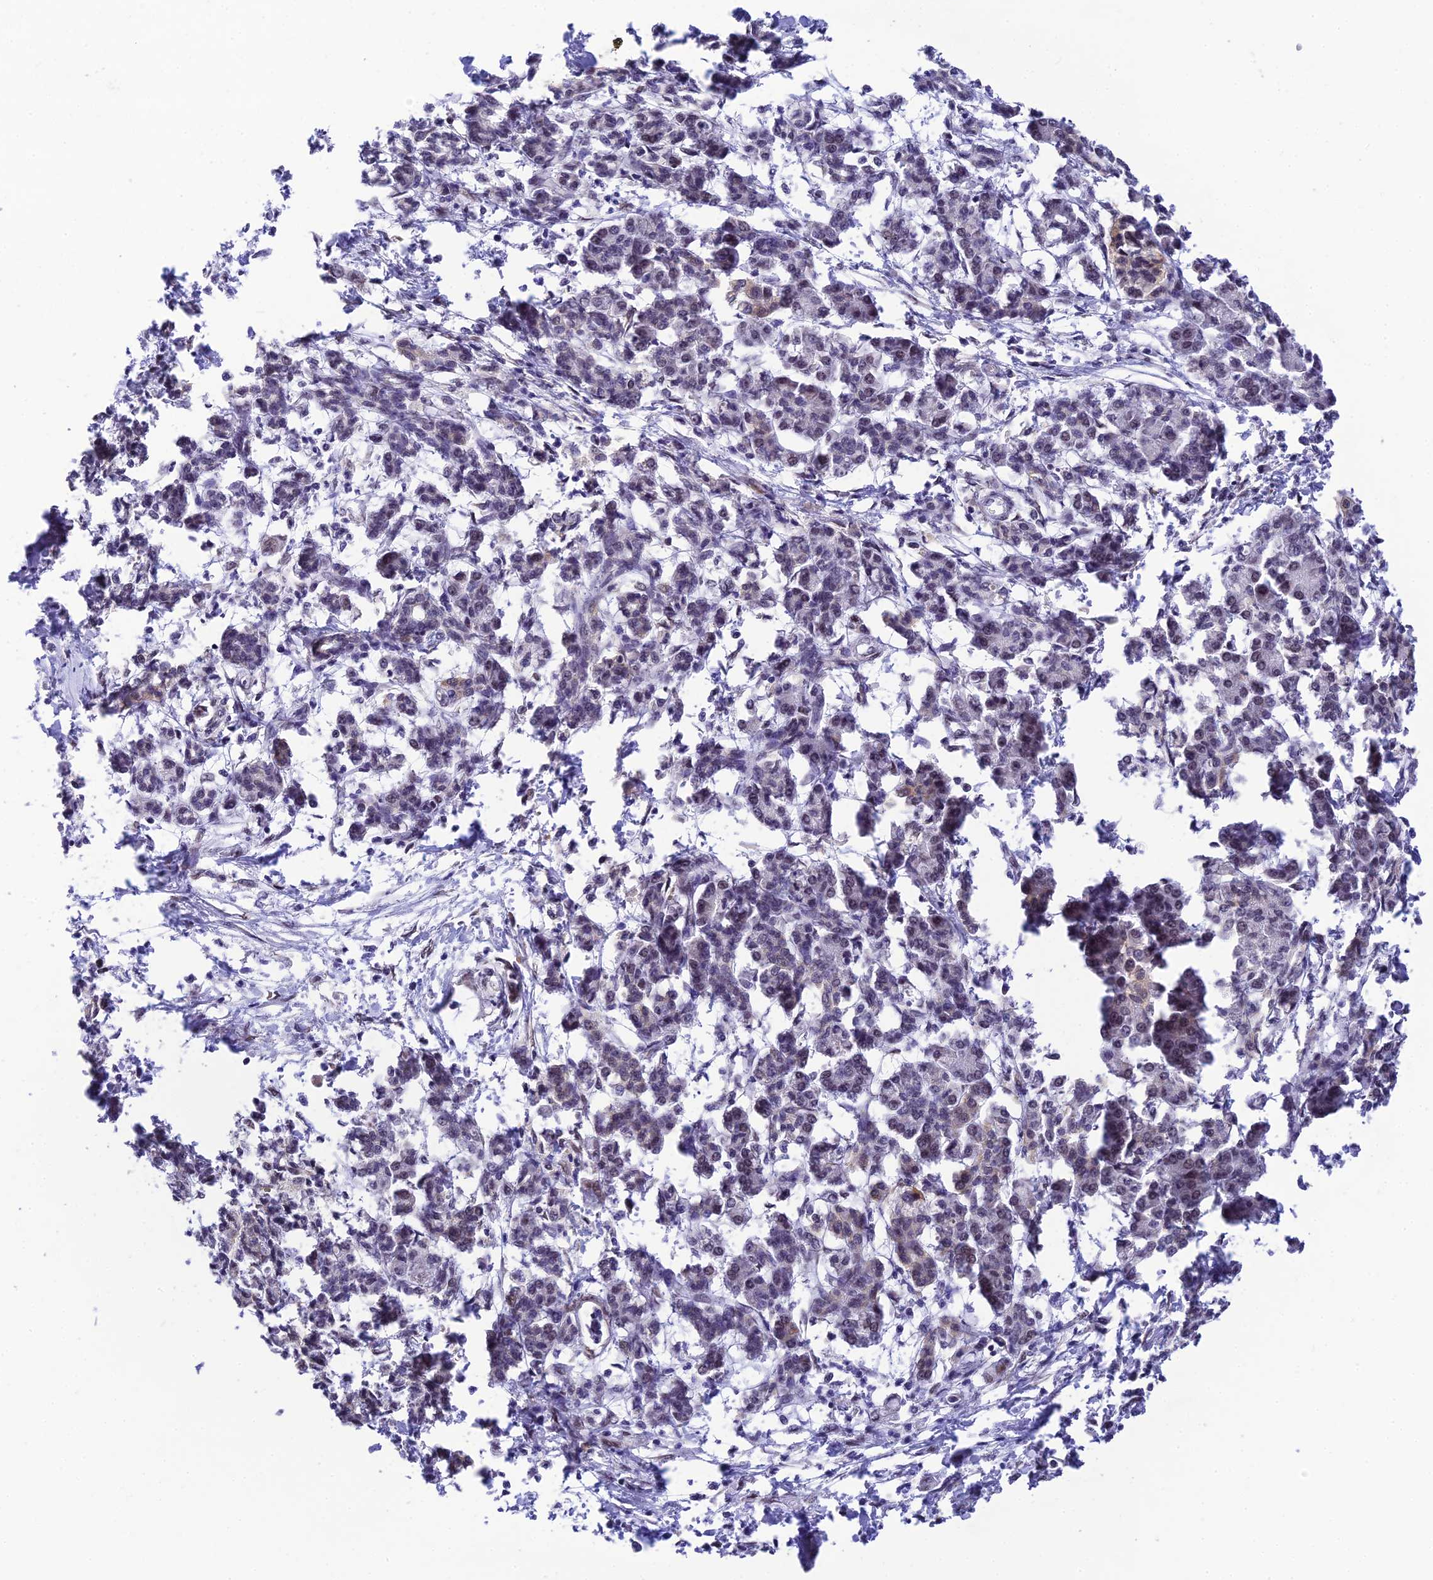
{"staining": {"intensity": "negative", "quantity": "none", "location": "none"}, "tissue": "pancreatic cancer", "cell_type": "Tumor cells", "image_type": "cancer", "snomed": [{"axis": "morphology", "description": "Adenocarcinoma, NOS"}, {"axis": "topography", "description": "Pancreas"}], "caption": "An IHC micrograph of pancreatic cancer is shown. There is no staining in tumor cells of pancreatic cancer.", "gene": "C2orf49", "patient": {"sex": "female", "age": 55}}